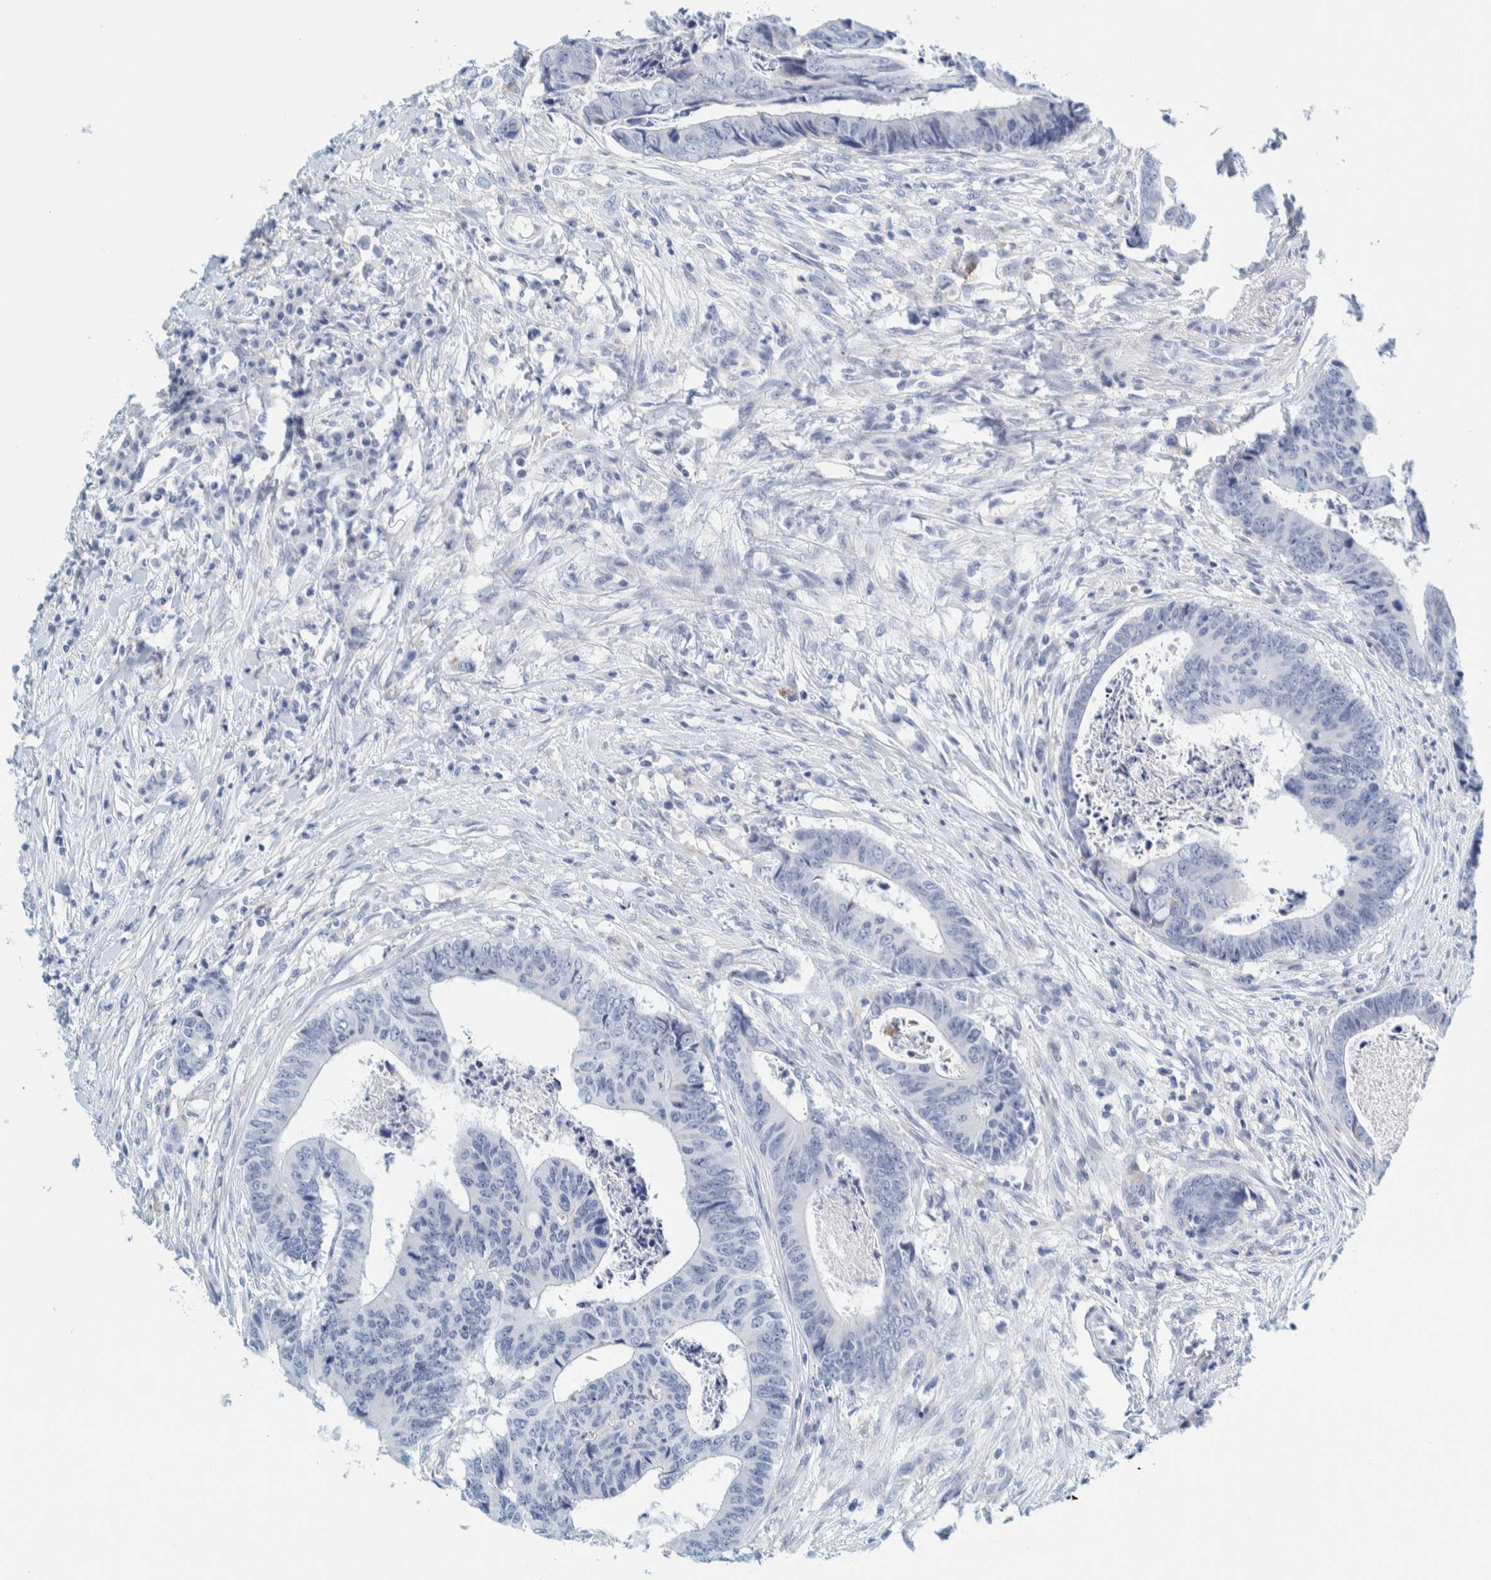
{"staining": {"intensity": "negative", "quantity": "none", "location": "none"}, "tissue": "colorectal cancer", "cell_type": "Tumor cells", "image_type": "cancer", "snomed": [{"axis": "morphology", "description": "Adenocarcinoma, NOS"}, {"axis": "topography", "description": "Rectum"}], "caption": "Tumor cells are negative for brown protein staining in adenocarcinoma (colorectal).", "gene": "MOG", "patient": {"sex": "male", "age": 84}}